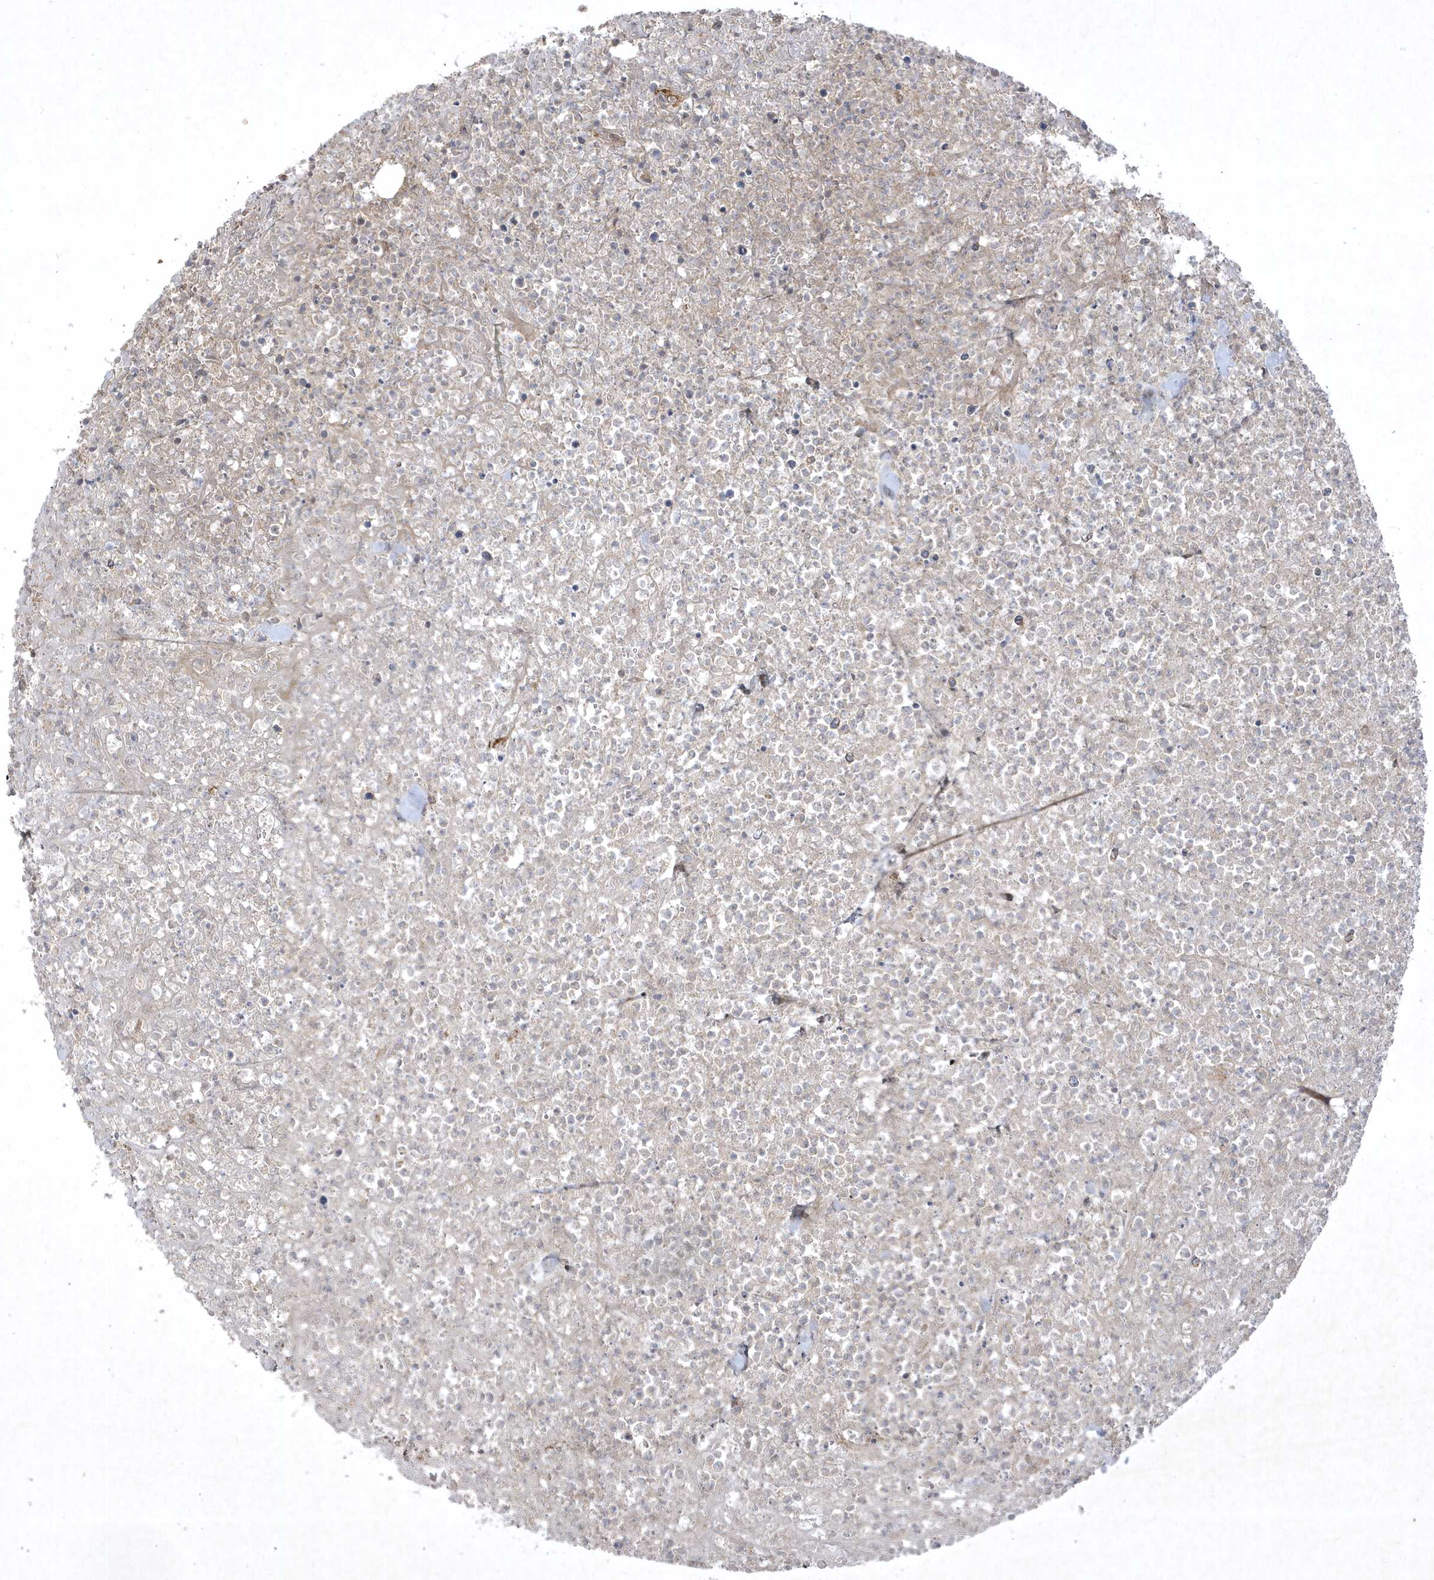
{"staining": {"intensity": "negative", "quantity": "none", "location": "none"}, "tissue": "lymphoma", "cell_type": "Tumor cells", "image_type": "cancer", "snomed": [{"axis": "morphology", "description": "Malignant lymphoma, non-Hodgkin's type, High grade"}, {"axis": "topography", "description": "Colon"}], "caption": "Tumor cells are negative for protein expression in human lymphoma. (DAB IHC, high magnification).", "gene": "FAM83C", "patient": {"sex": "female", "age": 53}}